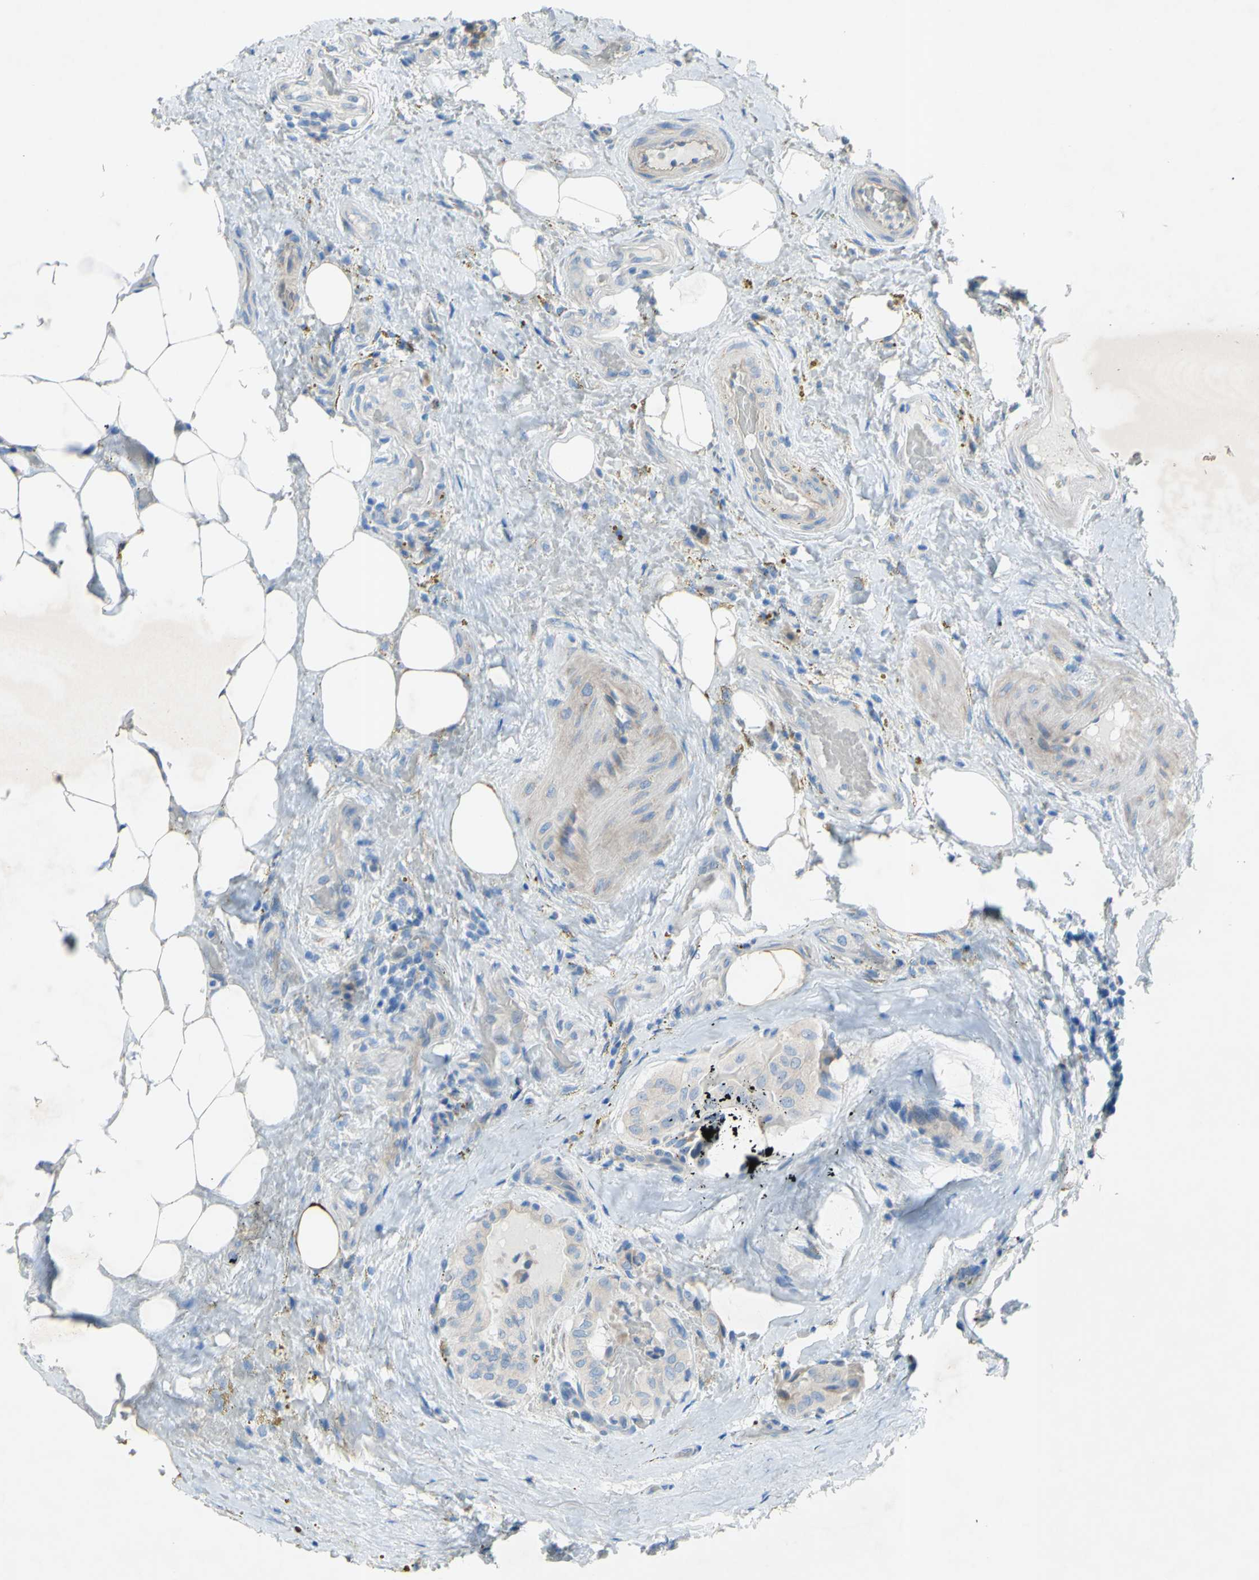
{"staining": {"intensity": "negative", "quantity": "none", "location": "none"}, "tissue": "thyroid cancer", "cell_type": "Tumor cells", "image_type": "cancer", "snomed": [{"axis": "morphology", "description": "Papillary adenocarcinoma, NOS"}, {"axis": "topography", "description": "Thyroid gland"}], "caption": "The IHC photomicrograph has no significant expression in tumor cells of thyroid cancer tissue. The staining was performed using DAB (3,3'-diaminobenzidine) to visualize the protein expression in brown, while the nuclei were stained in blue with hematoxylin (Magnification: 20x).", "gene": "TMIGD2", "patient": {"sex": "male", "age": 77}}